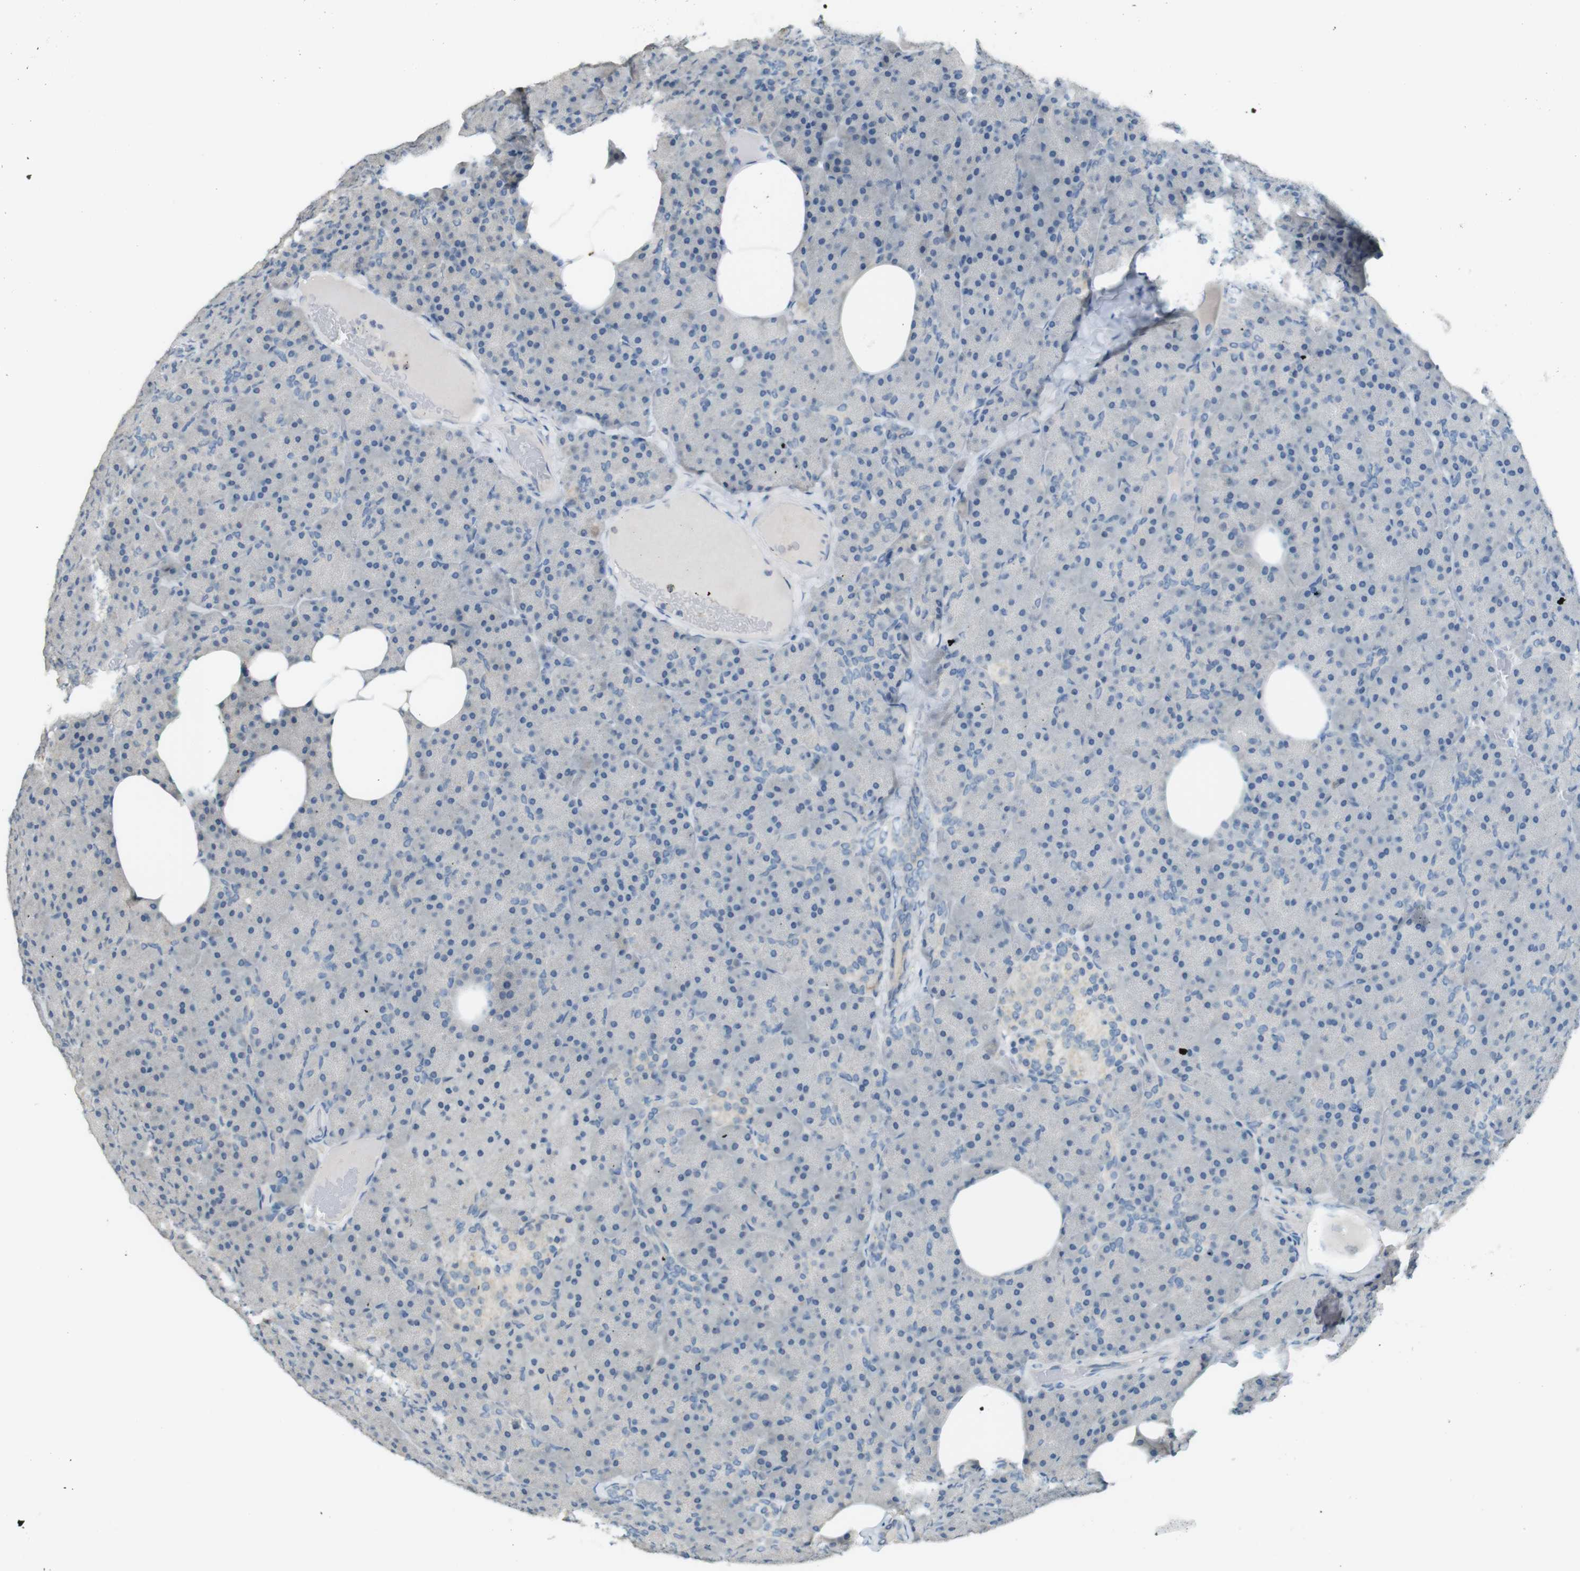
{"staining": {"intensity": "weak", "quantity": "25%-75%", "location": "cytoplasmic/membranous"}, "tissue": "pancreas", "cell_type": "Exocrine glandular cells", "image_type": "normal", "snomed": [{"axis": "morphology", "description": "Normal tissue, NOS"}, {"axis": "topography", "description": "Pancreas"}], "caption": "DAB immunohistochemical staining of normal pancreas displays weak cytoplasmic/membranous protein staining in about 25%-75% of exocrine glandular cells.", "gene": "UGT8", "patient": {"sex": "female", "age": 35}}